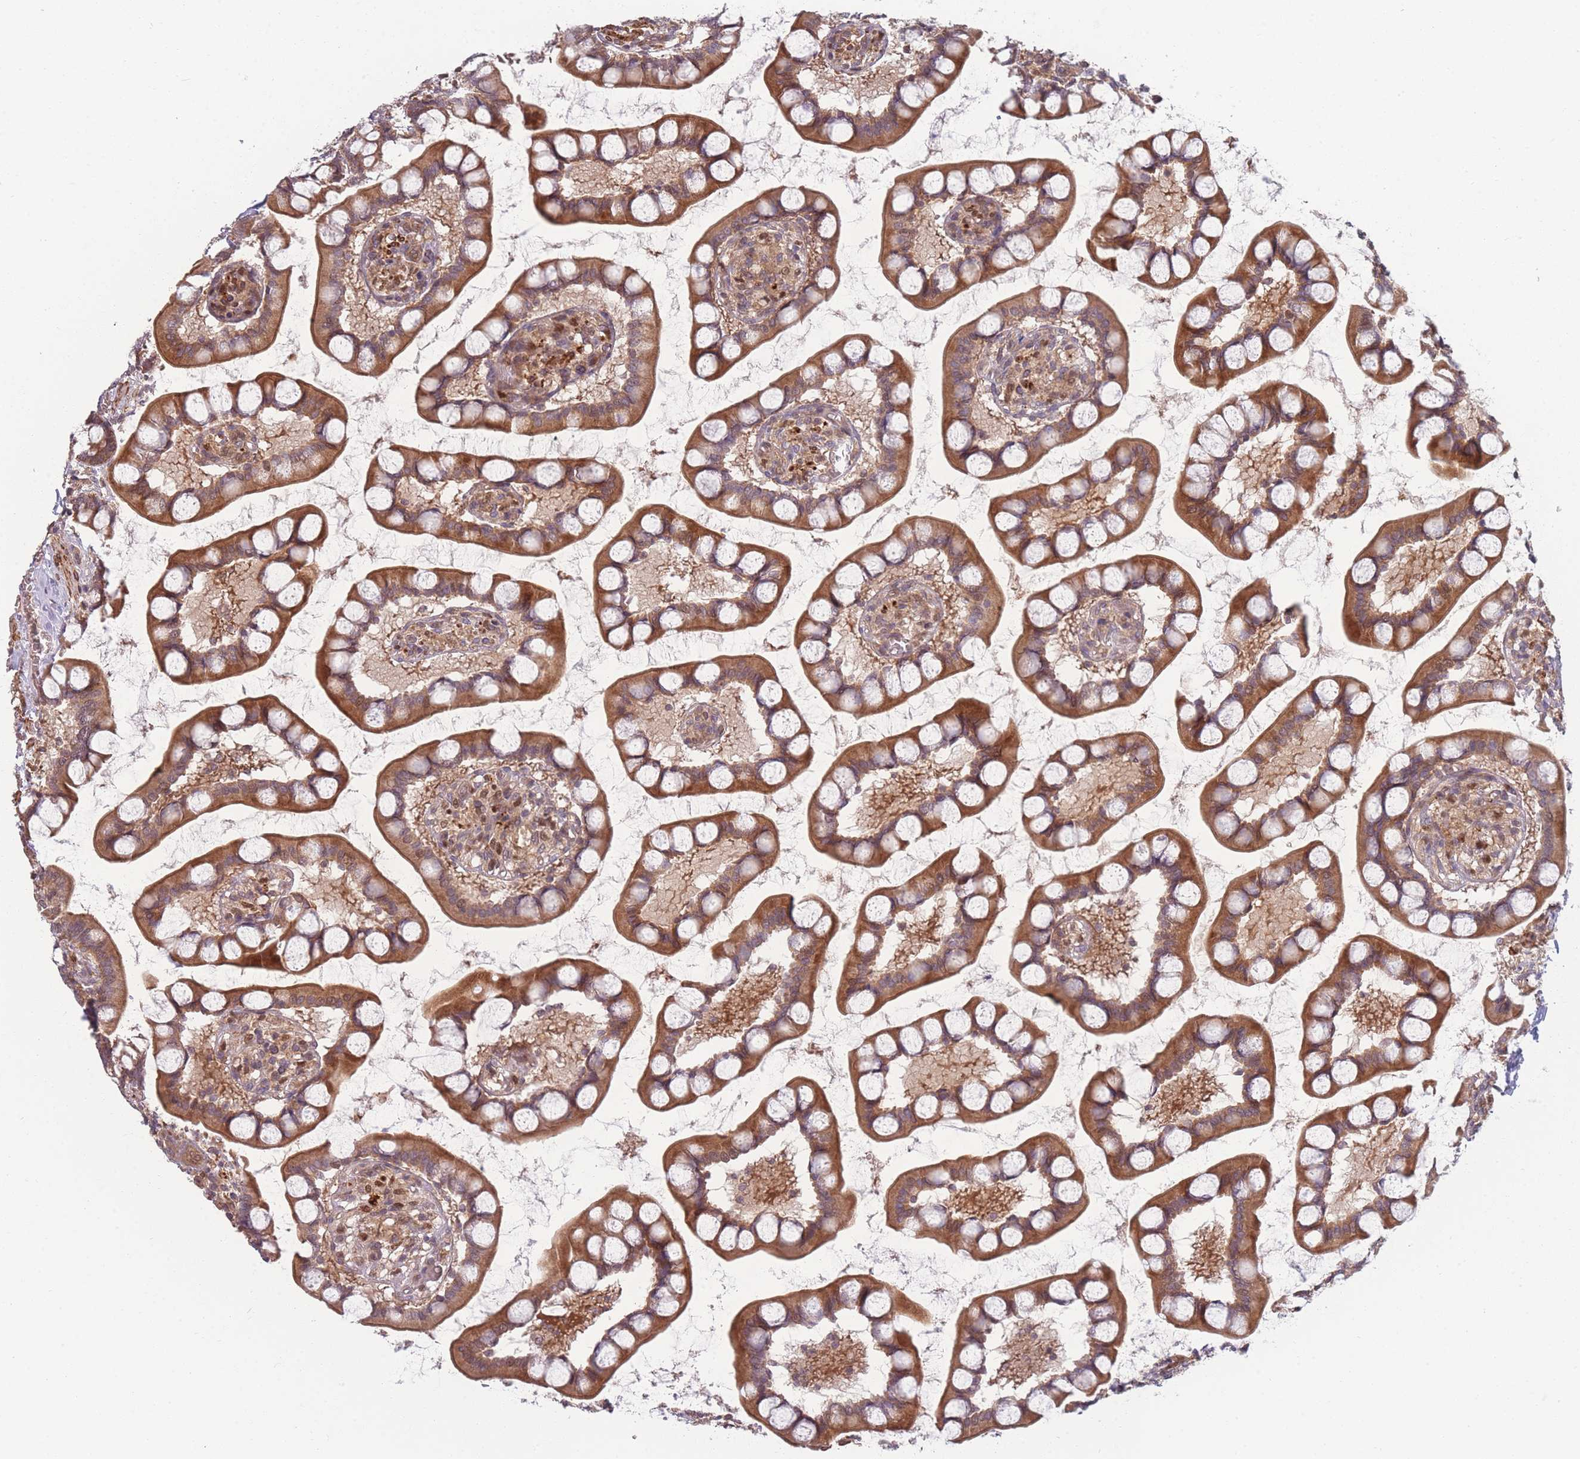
{"staining": {"intensity": "strong", "quantity": ">75%", "location": "cytoplasmic/membranous"}, "tissue": "small intestine", "cell_type": "Glandular cells", "image_type": "normal", "snomed": [{"axis": "morphology", "description": "Normal tissue, NOS"}, {"axis": "topography", "description": "Small intestine"}], "caption": "Immunohistochemical staining of benign small intestine reveals high levels of strong cytoplasmic/membranous positivity in about >75% of glandular cells.", "gene": "FAM153A", "patient": {"sex": "male", "age": 52}}